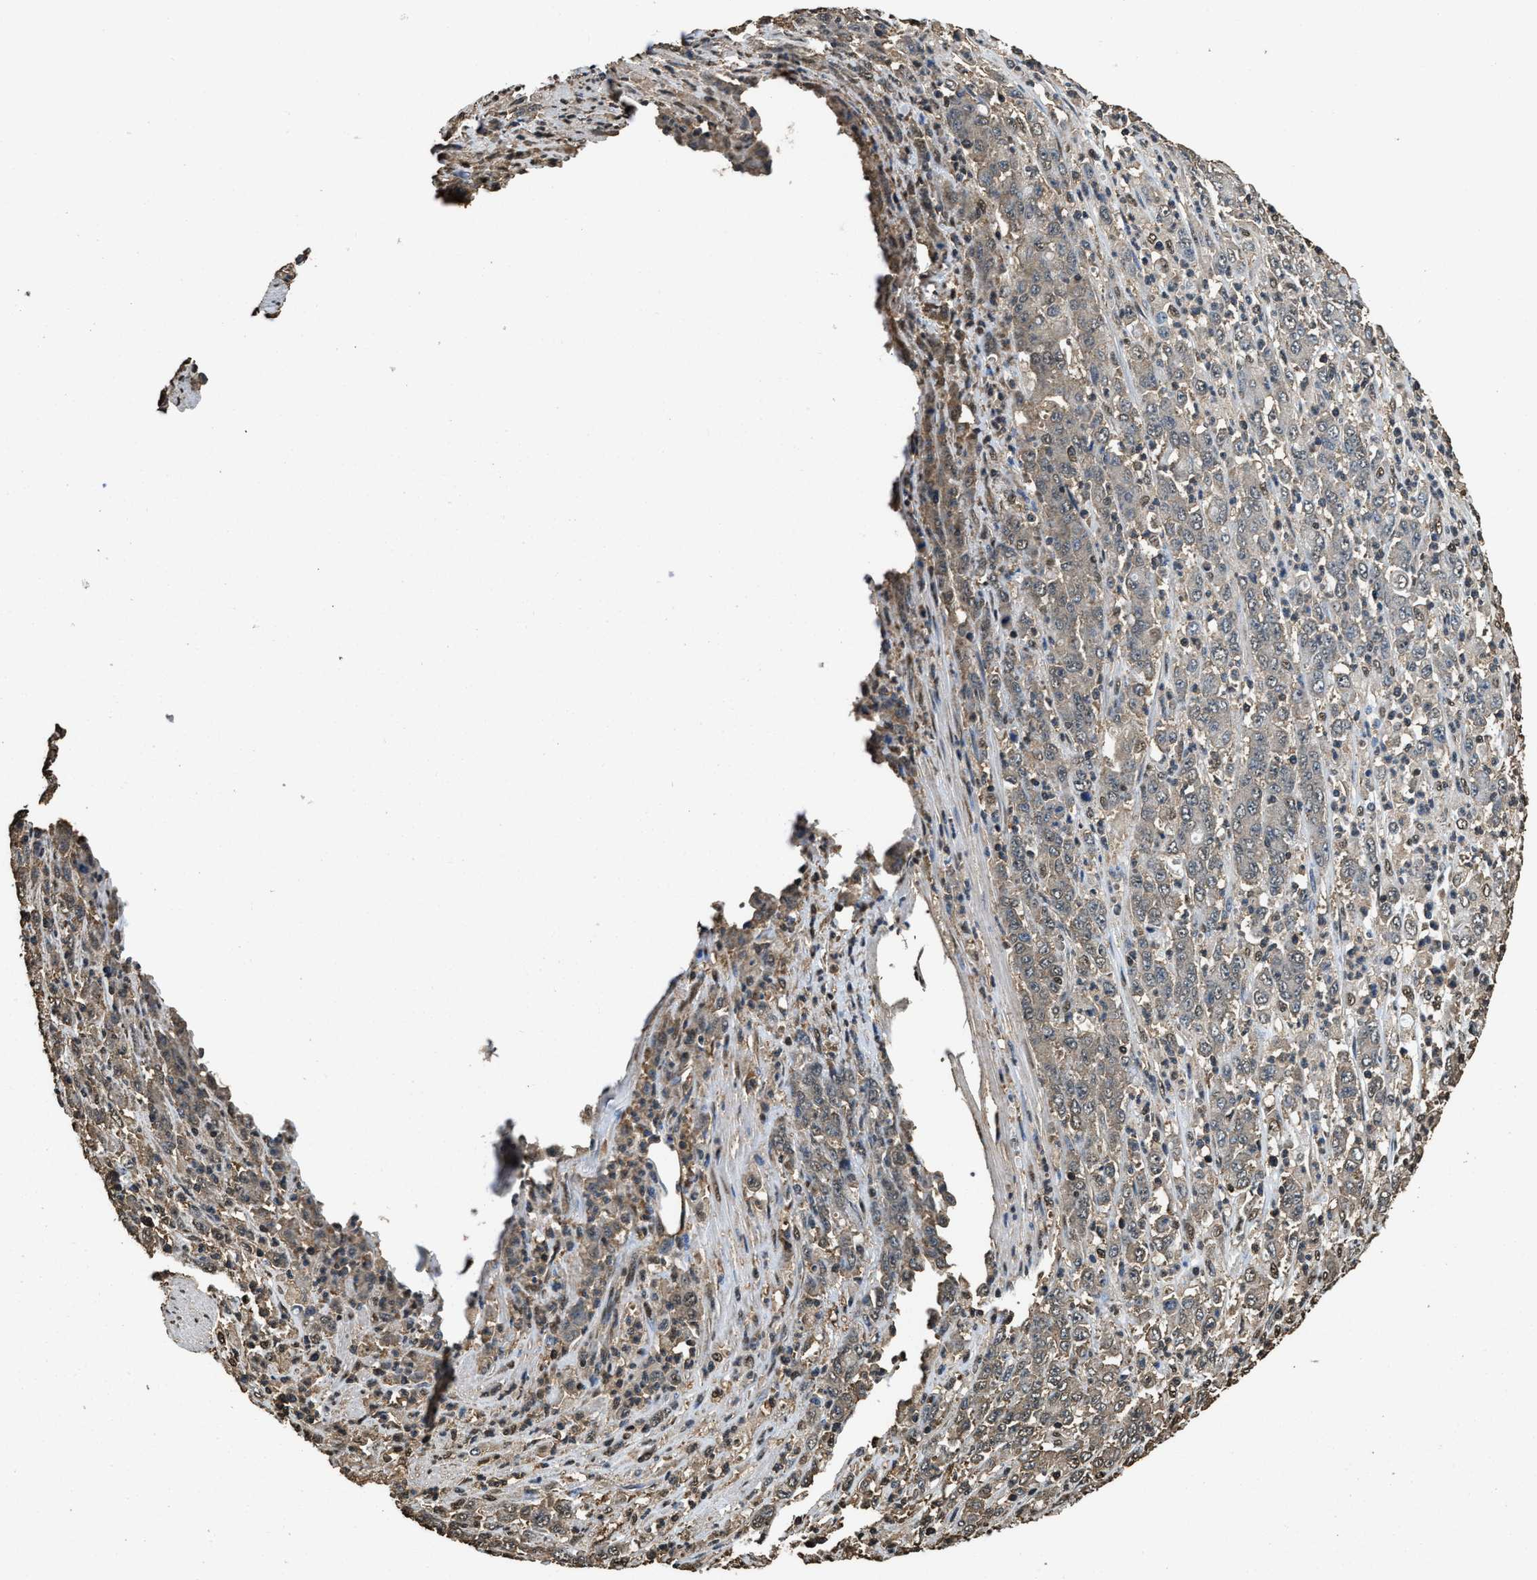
{"staining": {"intensity": "weak", "quantity": "25%-75%", "location": "cytoplasmic/membranous"}, "tissue": "stomach cancer", "cell_type": "Tumor cells", "image_type": "cancer", "snomed": [{"axis": "morphology", "description": "Adenocarcinoma, NOS"}, {"axis": "topography", "description": "Stomach, lower"}], "caption": "Immunohistochemical staining of adenocarcinoma (stomach) demonstrates low levels of weak cytoplasmic/membranous staining in about 25%-75% of tumor cells.", "gene": "GAPDH", "patient": {"sex": "female", "age": 71}}